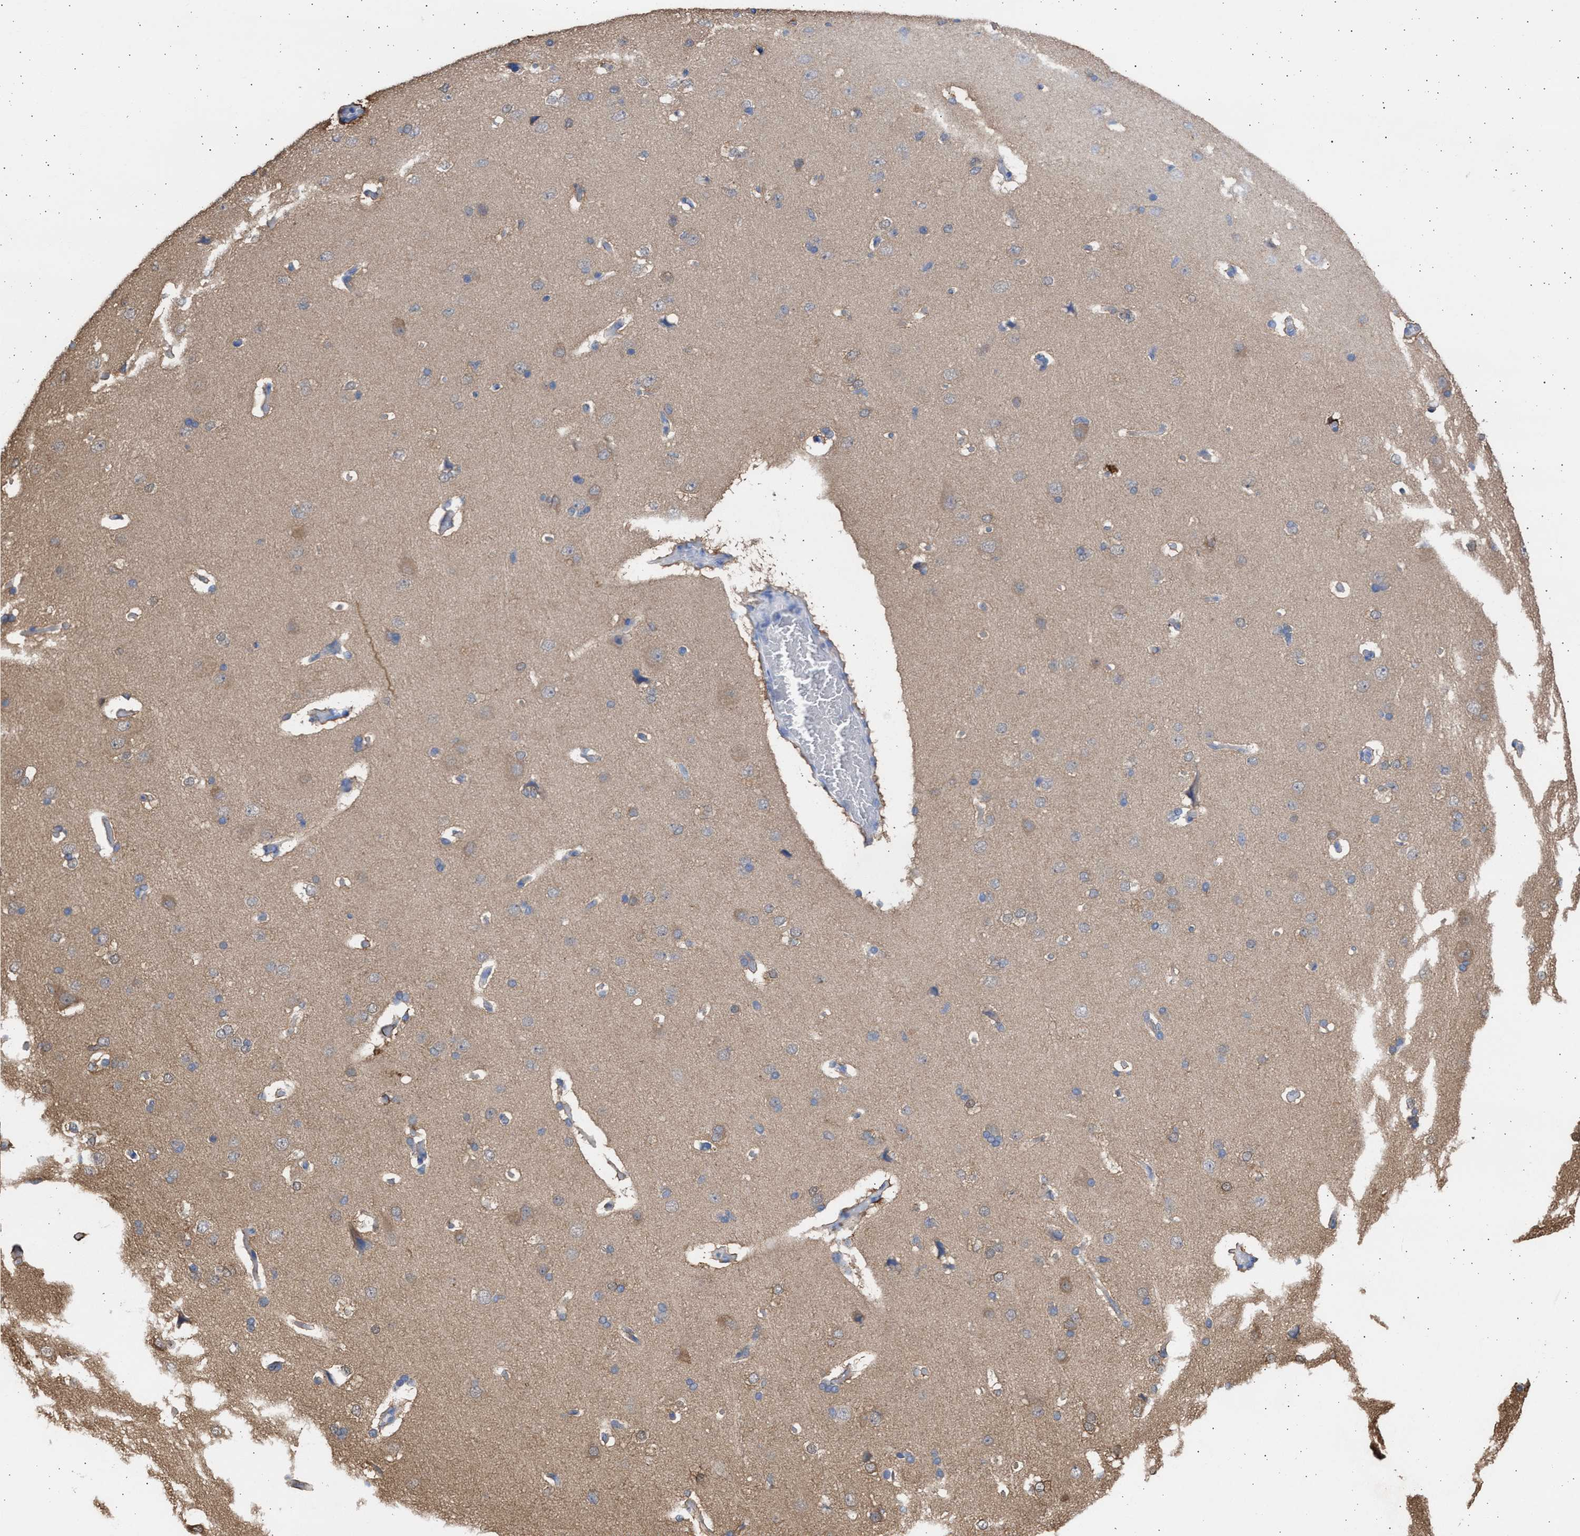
{"staining": {"intensity": "negative", "quantity": "none", "location": "none"}, "tissue": "cerebral cortex", "cell_type": "Endothelial cells", "image_type": "normal", "snomed": [{"axis": "morphology", "description": "Normal tissue, NOS"}, {"axis": "topography", "description": "Cerebral cortex"}], "caption": "IHC of benign cerebral cortex reveals no staining in endothelial cells. (DAB (3,3'-diaminobenzidine) immunohistochemistry visualized using brightfield microscopy, high magnification).", "gene": "ALDOC", "patient": {"sex": "male", "age": 62}}